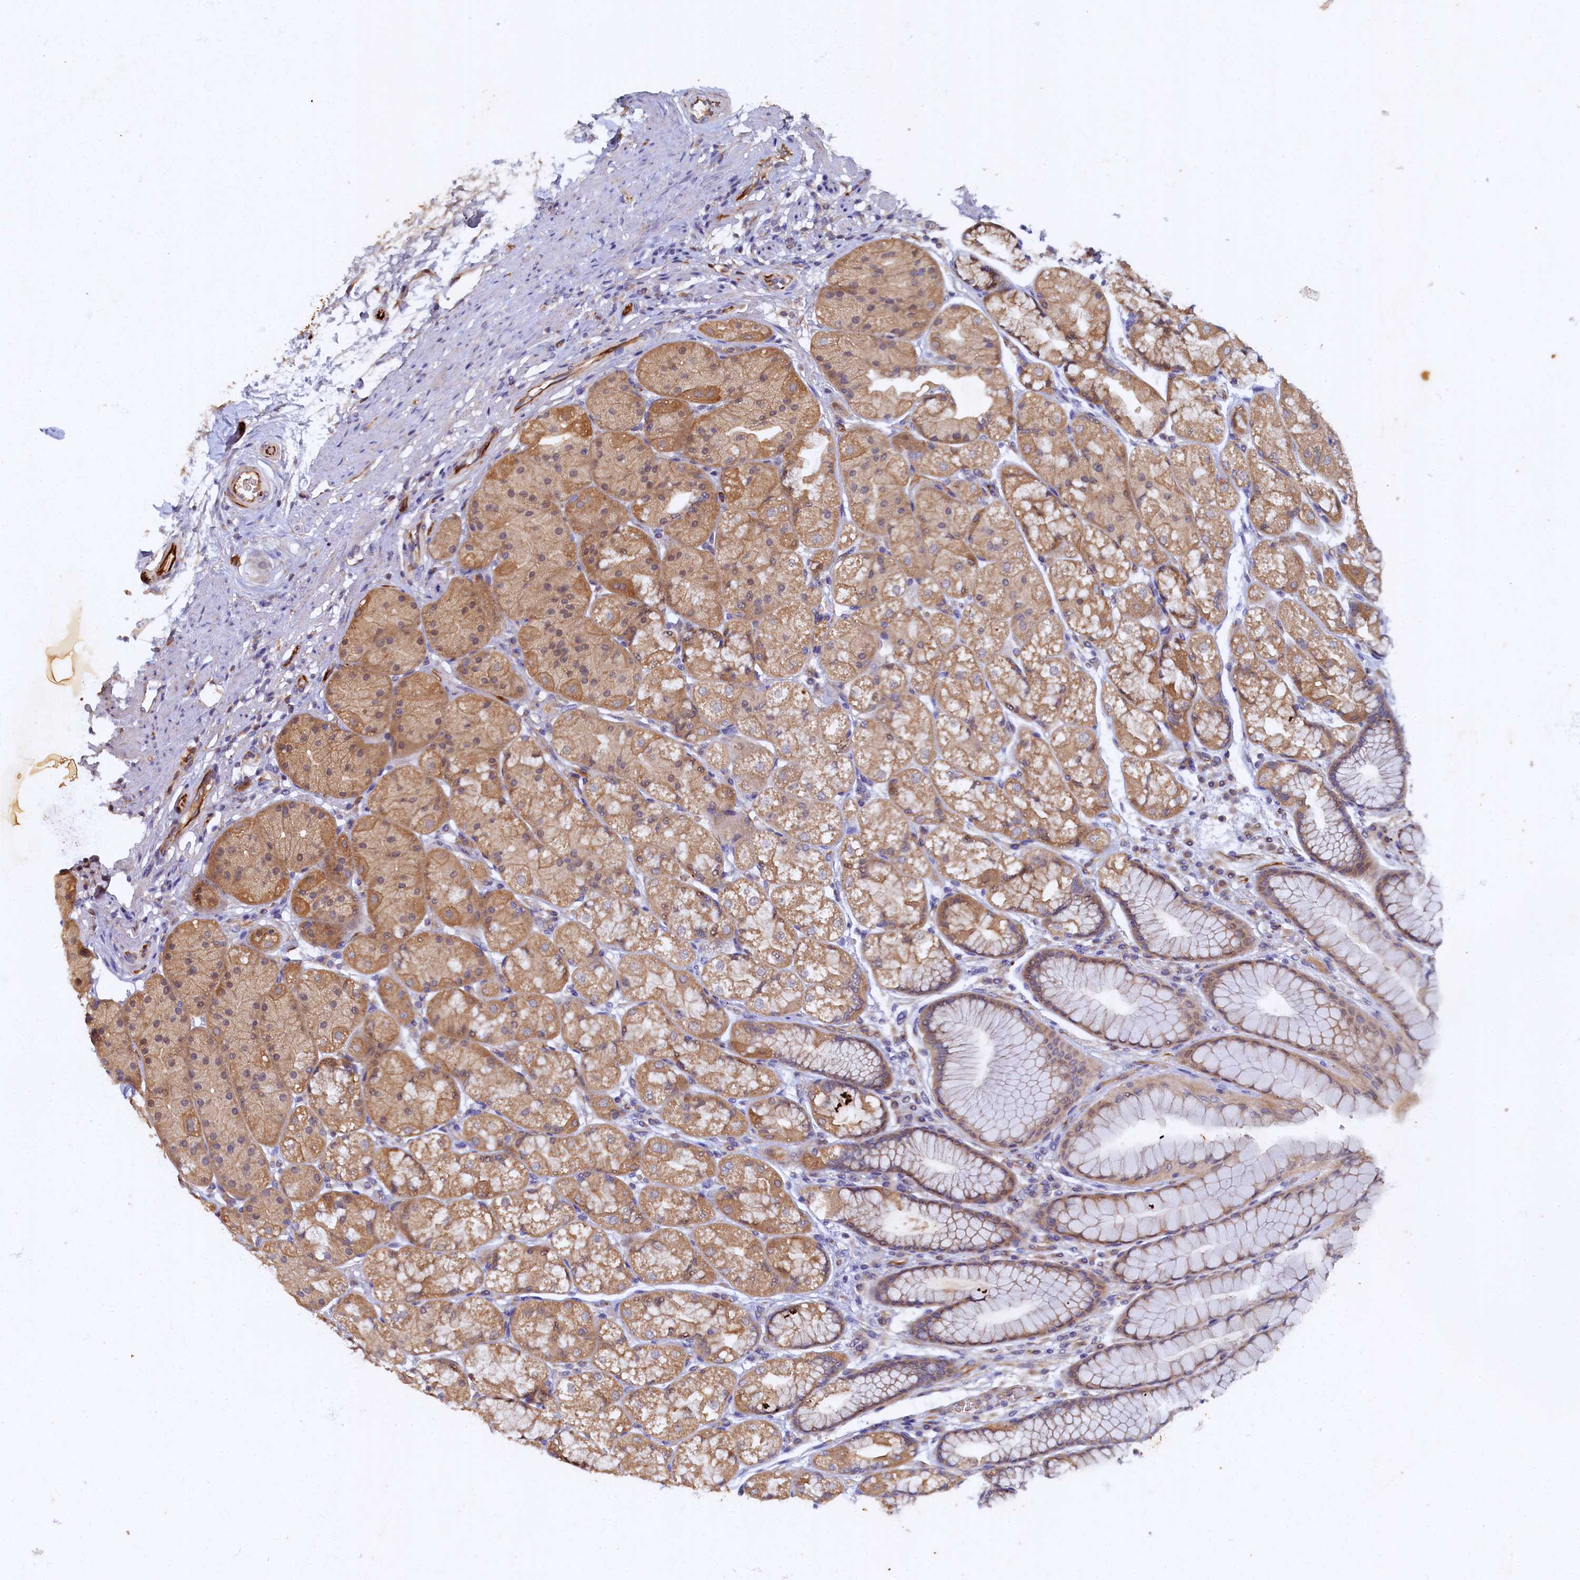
{"staining": {"intensity": "moderate", "quantity": ">75%", "location": "cytoplasmic/membranous"}, "tissue": "stomach", "cell_type": "Glandular cells", "image_type": "normal", "snomed": [{"axis": "morphology", "description": "Normal tissue, NOS"}, {"axis": "topography", "description": "Stomach"}], "caption": "This image displays immunohistochemistry staining of unremarkable stomach, with medium moderate cytoplasmic/membranous staining in approximately >75% of glandular cells.", "gene": "ARL11", "patient": {"sex": "male", "age": 57}}